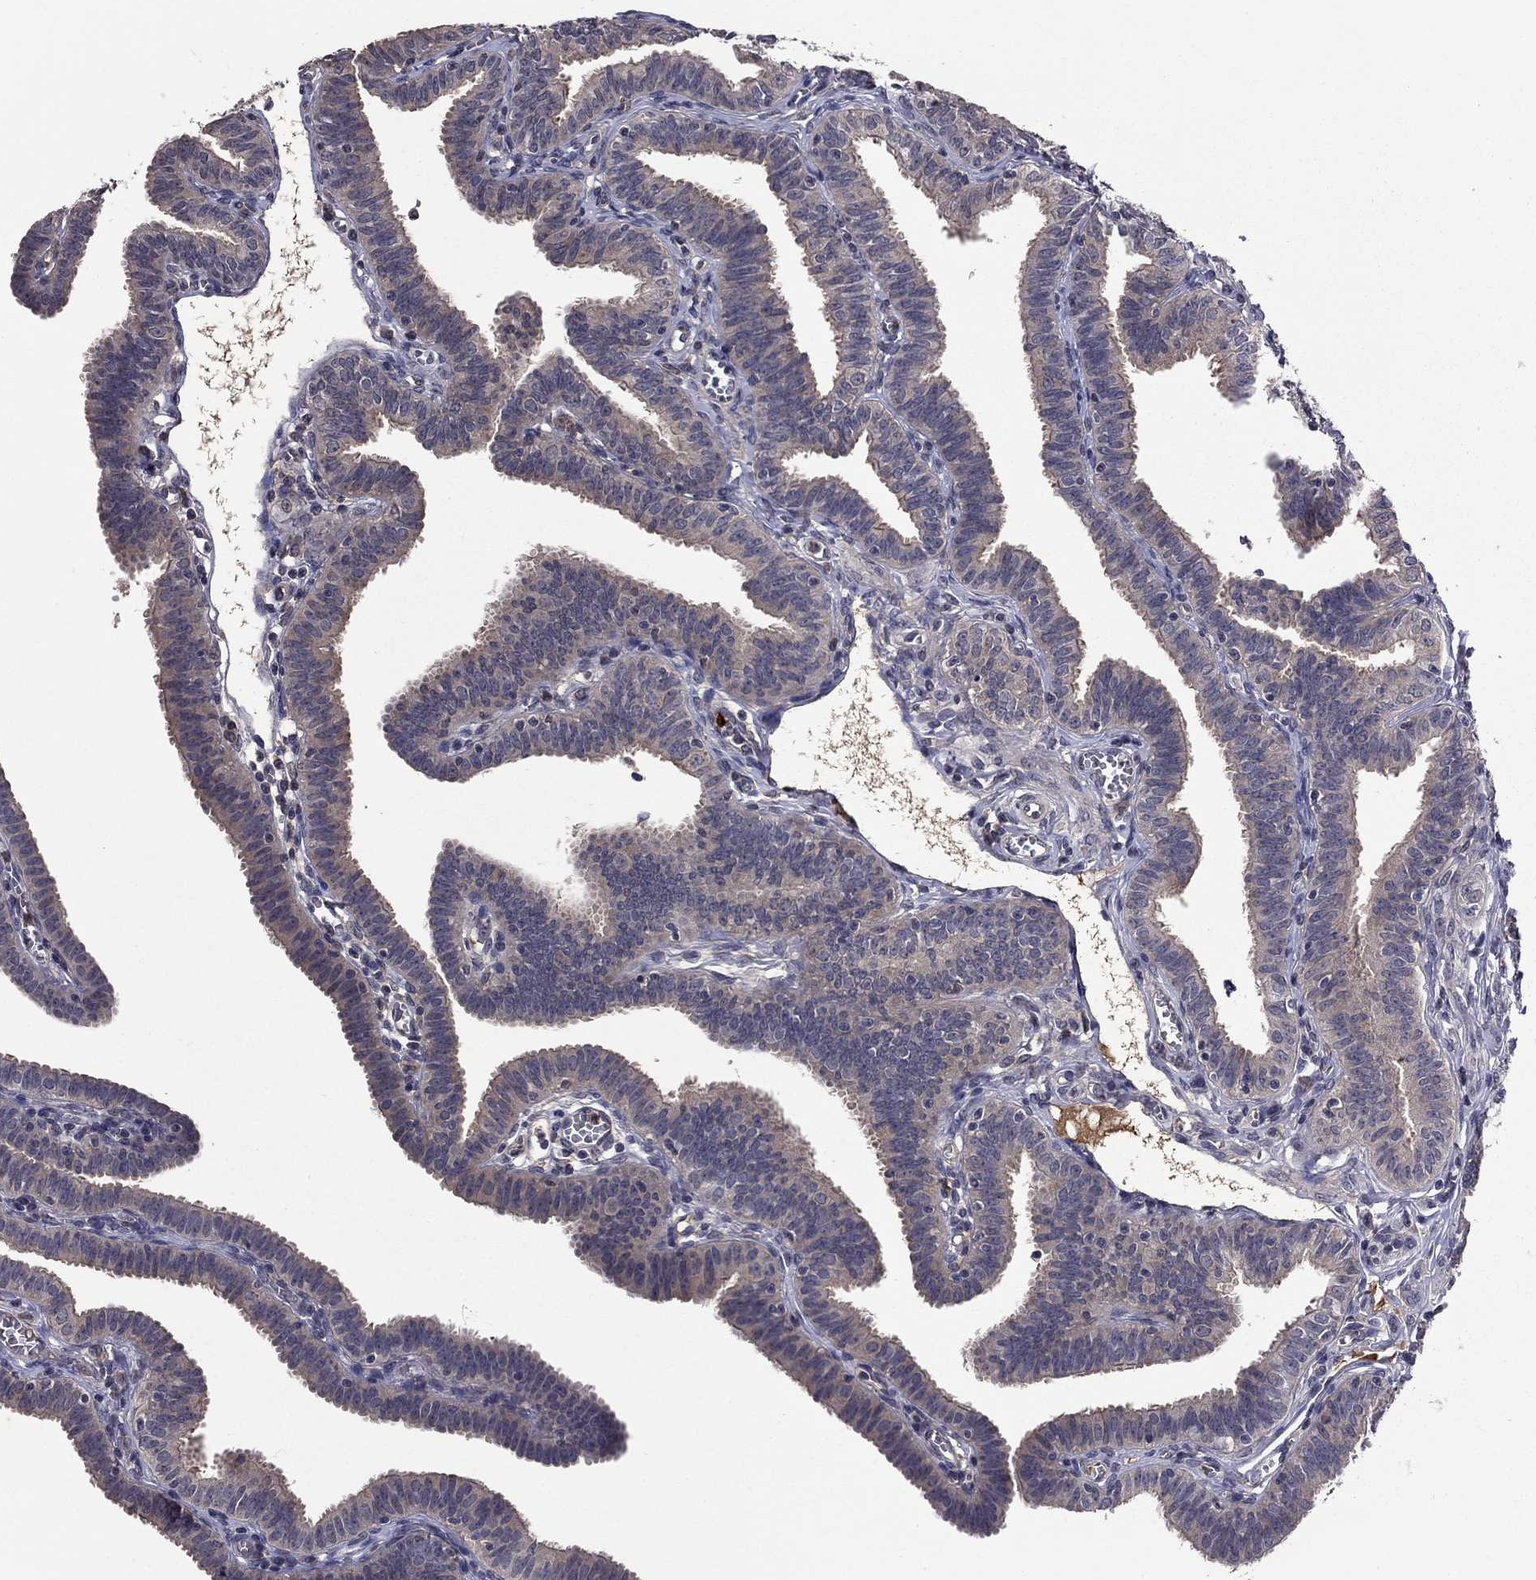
{"staining": {"intensity": "weak", "quantity": "25%-75%", "location": "cytoplasmic/membranous"}, "tissue": "fallopian tube", "cell_type": "Glandular cells", "image_type": "normal", "snomed": [{"axis": "morphology", "description": "Normal tissue, NOS"}, {"axis": "topography", "description": "Fallopian tube"}], "caption": "This image exhibits IHC staining of benign human fallopian tube, with low weak cytoplasmic/membranous expression in about 25%-75% of glandular cells.", "gene": "PROS1", "patient": {"sex": "female", "age": 25}}